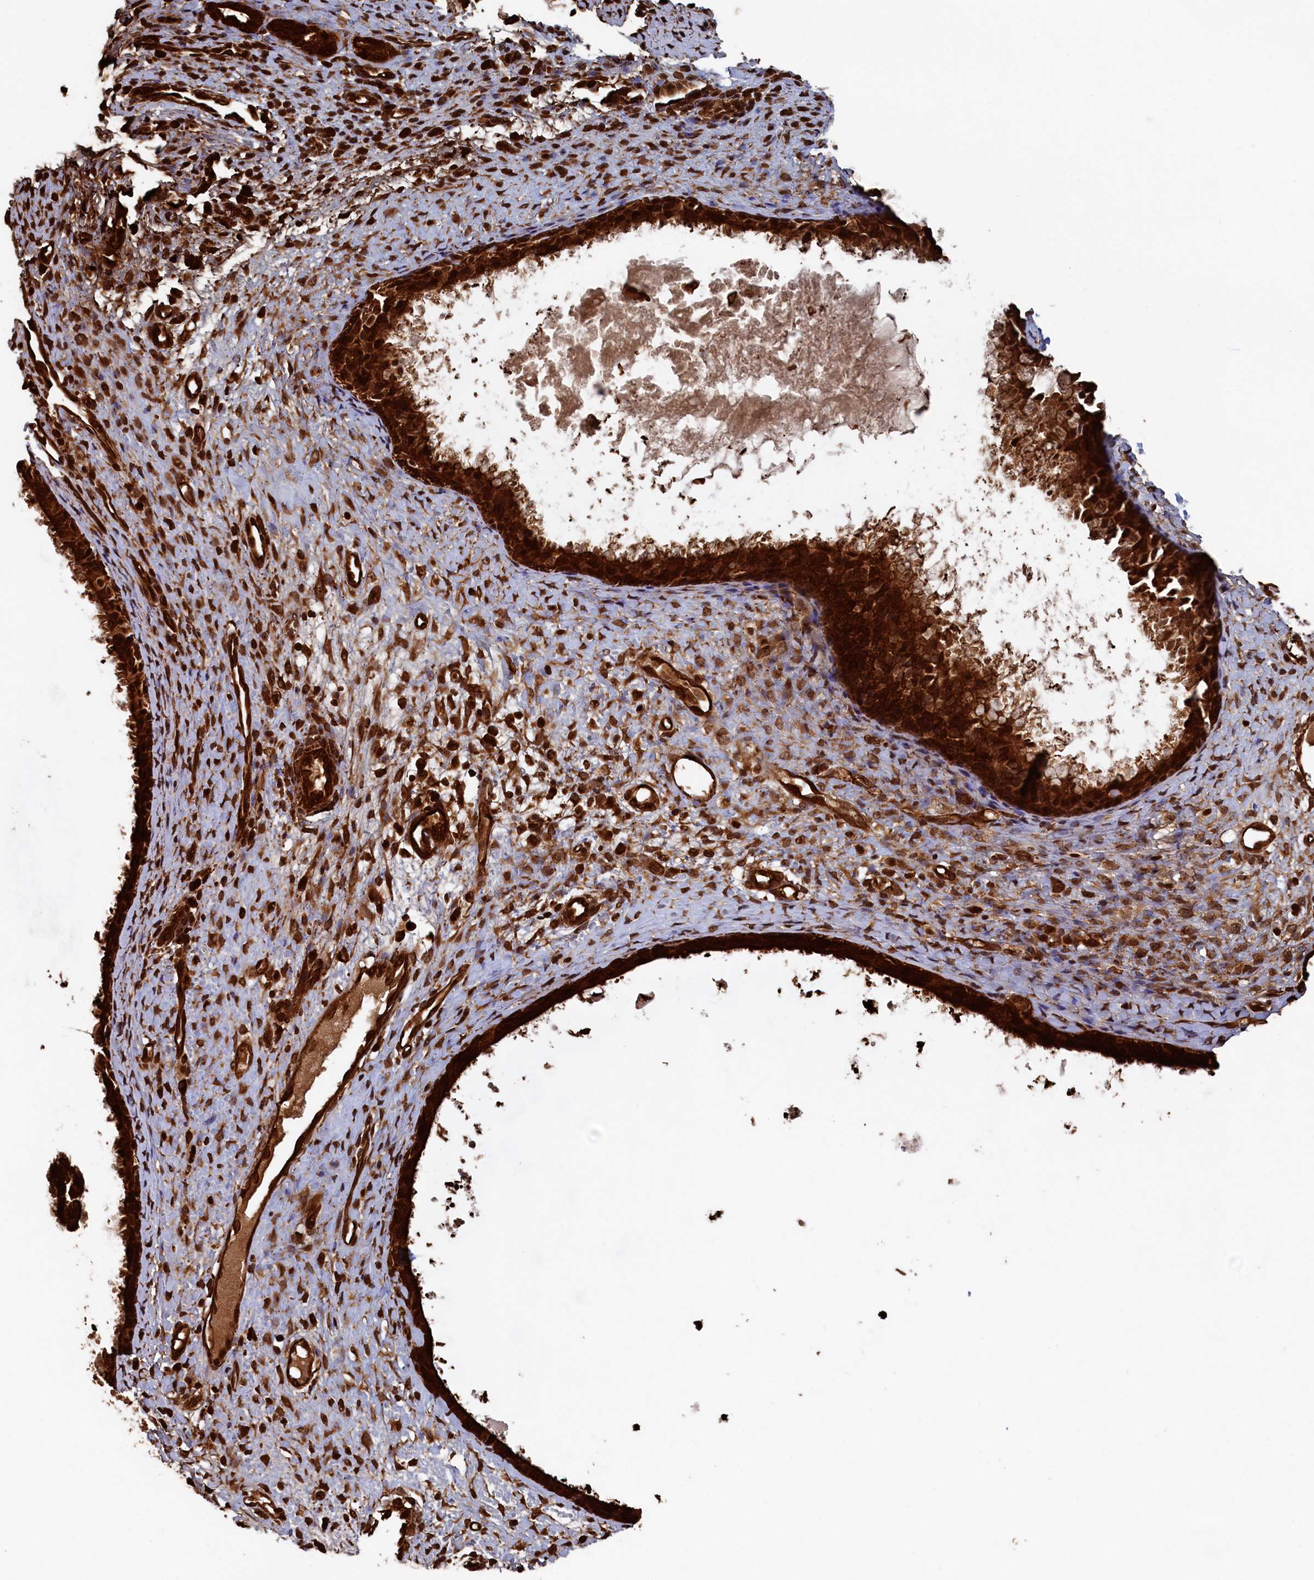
{"staining": {"intensity": "strong", "quantity": ">75%", "location": "cytoplasmic/membranous"}, "tissue": "nasopharynx", "cell_type": "Respiratory epithelial cells", "image_type": "normal", "snomed": [{"axis": "morphology", "description": "Normal tissue, NOS"}, {"axis": "topography", "description": "Nasopharynx"}], "caption": "Unremarkable nasopharynx displays strong cytoplasmic/membranous staining in about >75% of respiratory epithelial cells.", "gene": "PIGN", "patient": {"sex": "male", "age": 22}}